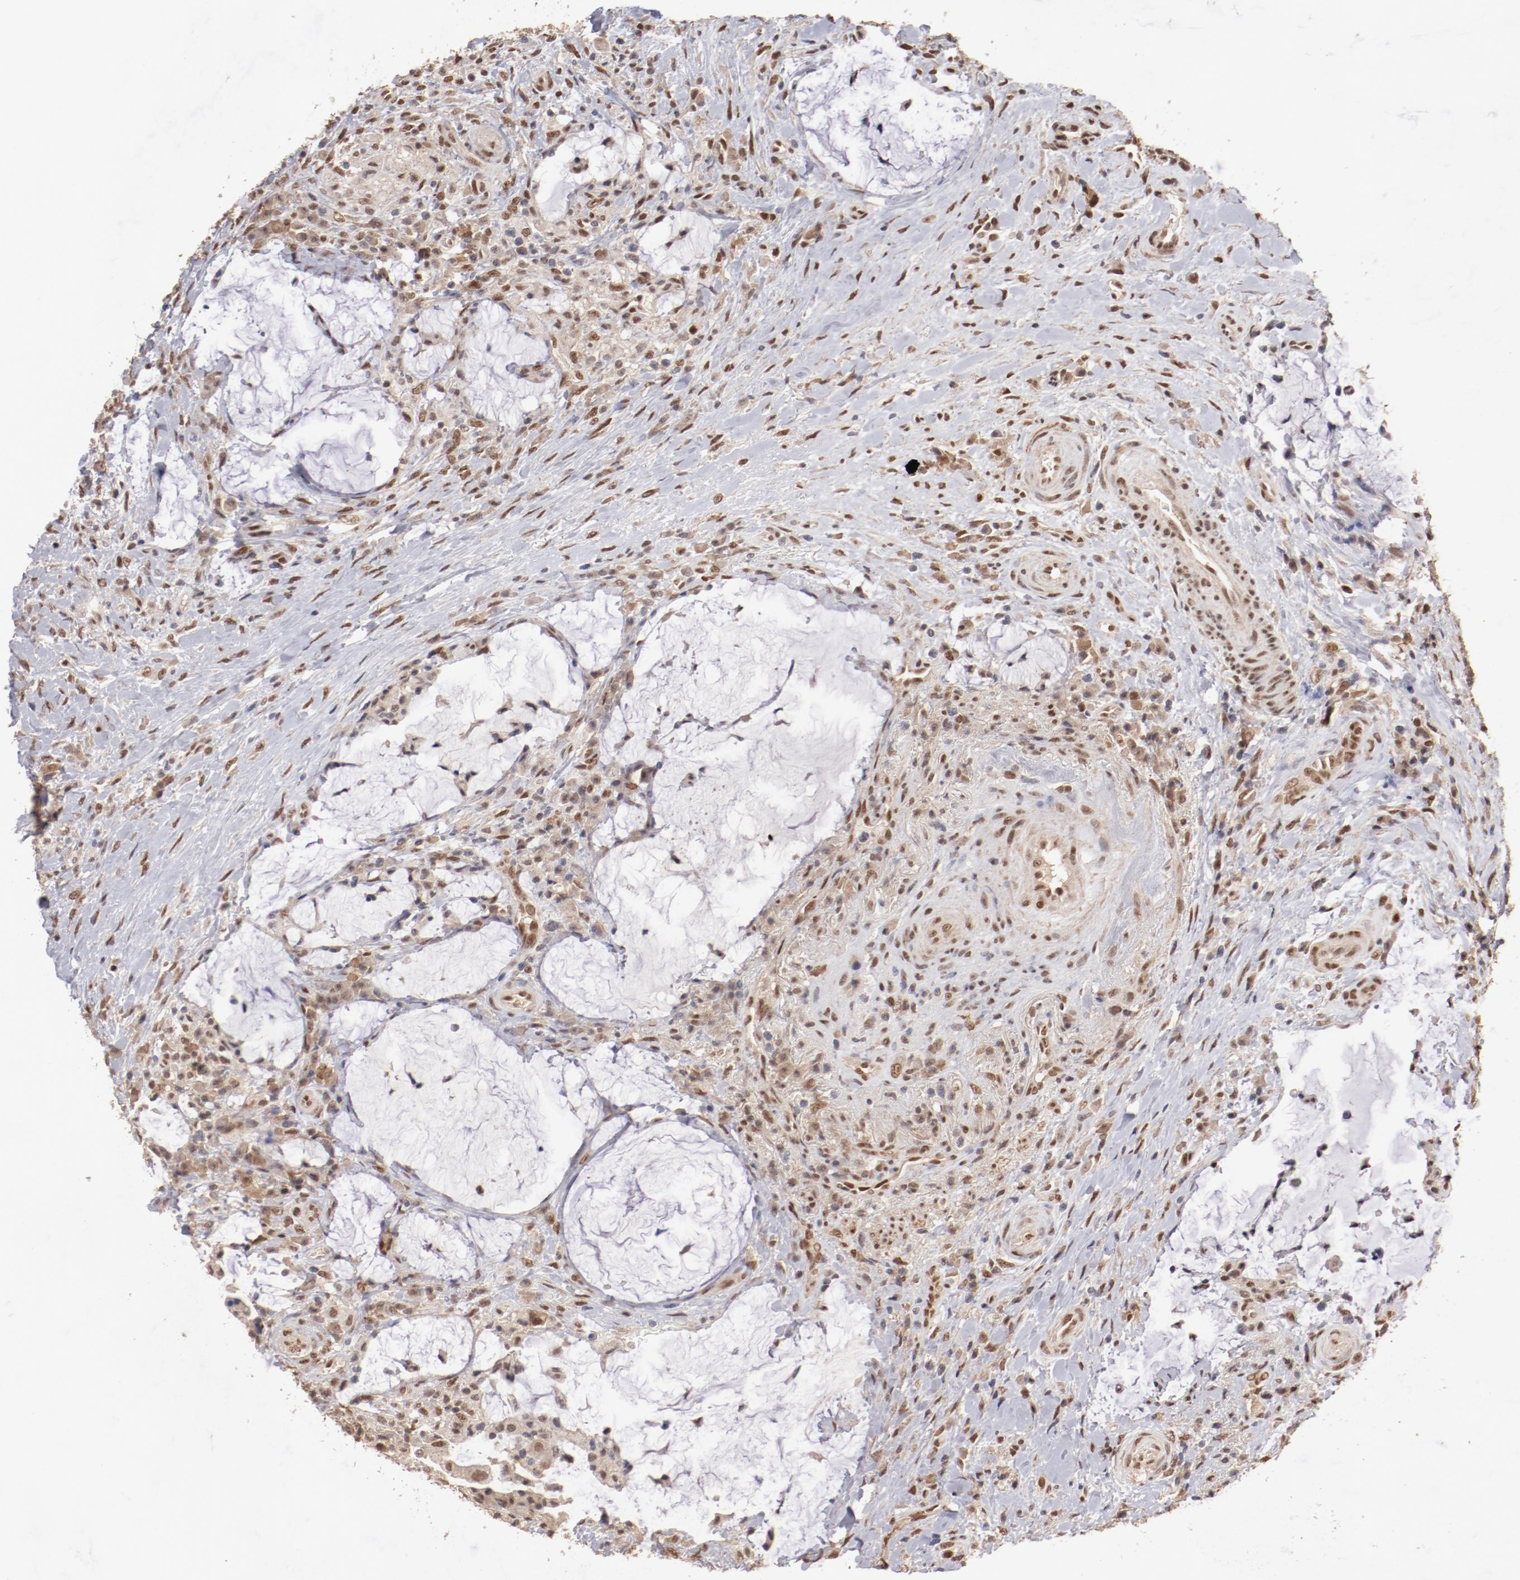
{"staining": {"intensity": "moderate", "quantity": ">75%", "location": "cytoplasmic/membranous,nuclear"}, "tissue": "colorectal cancer", "cell_type": "Tumor cells", "image_type": "cancer", "snomed": [{"axis": "morphology", "description": "Adenocarcinoma, NOS"}, {"axis": "topography", "description": "Rectum"}], "caption": "DAB immunohistochemical staining of colorectal adenocarcinoma shows moderate cytoplasmic/membranous and nuclear protein positivity in about >75% of tumor cells. (Brightfield microscopy of DAB IHC at high magnification).", "gene": "CLOCK", "patient": {"sex": "female", "age": 71}}